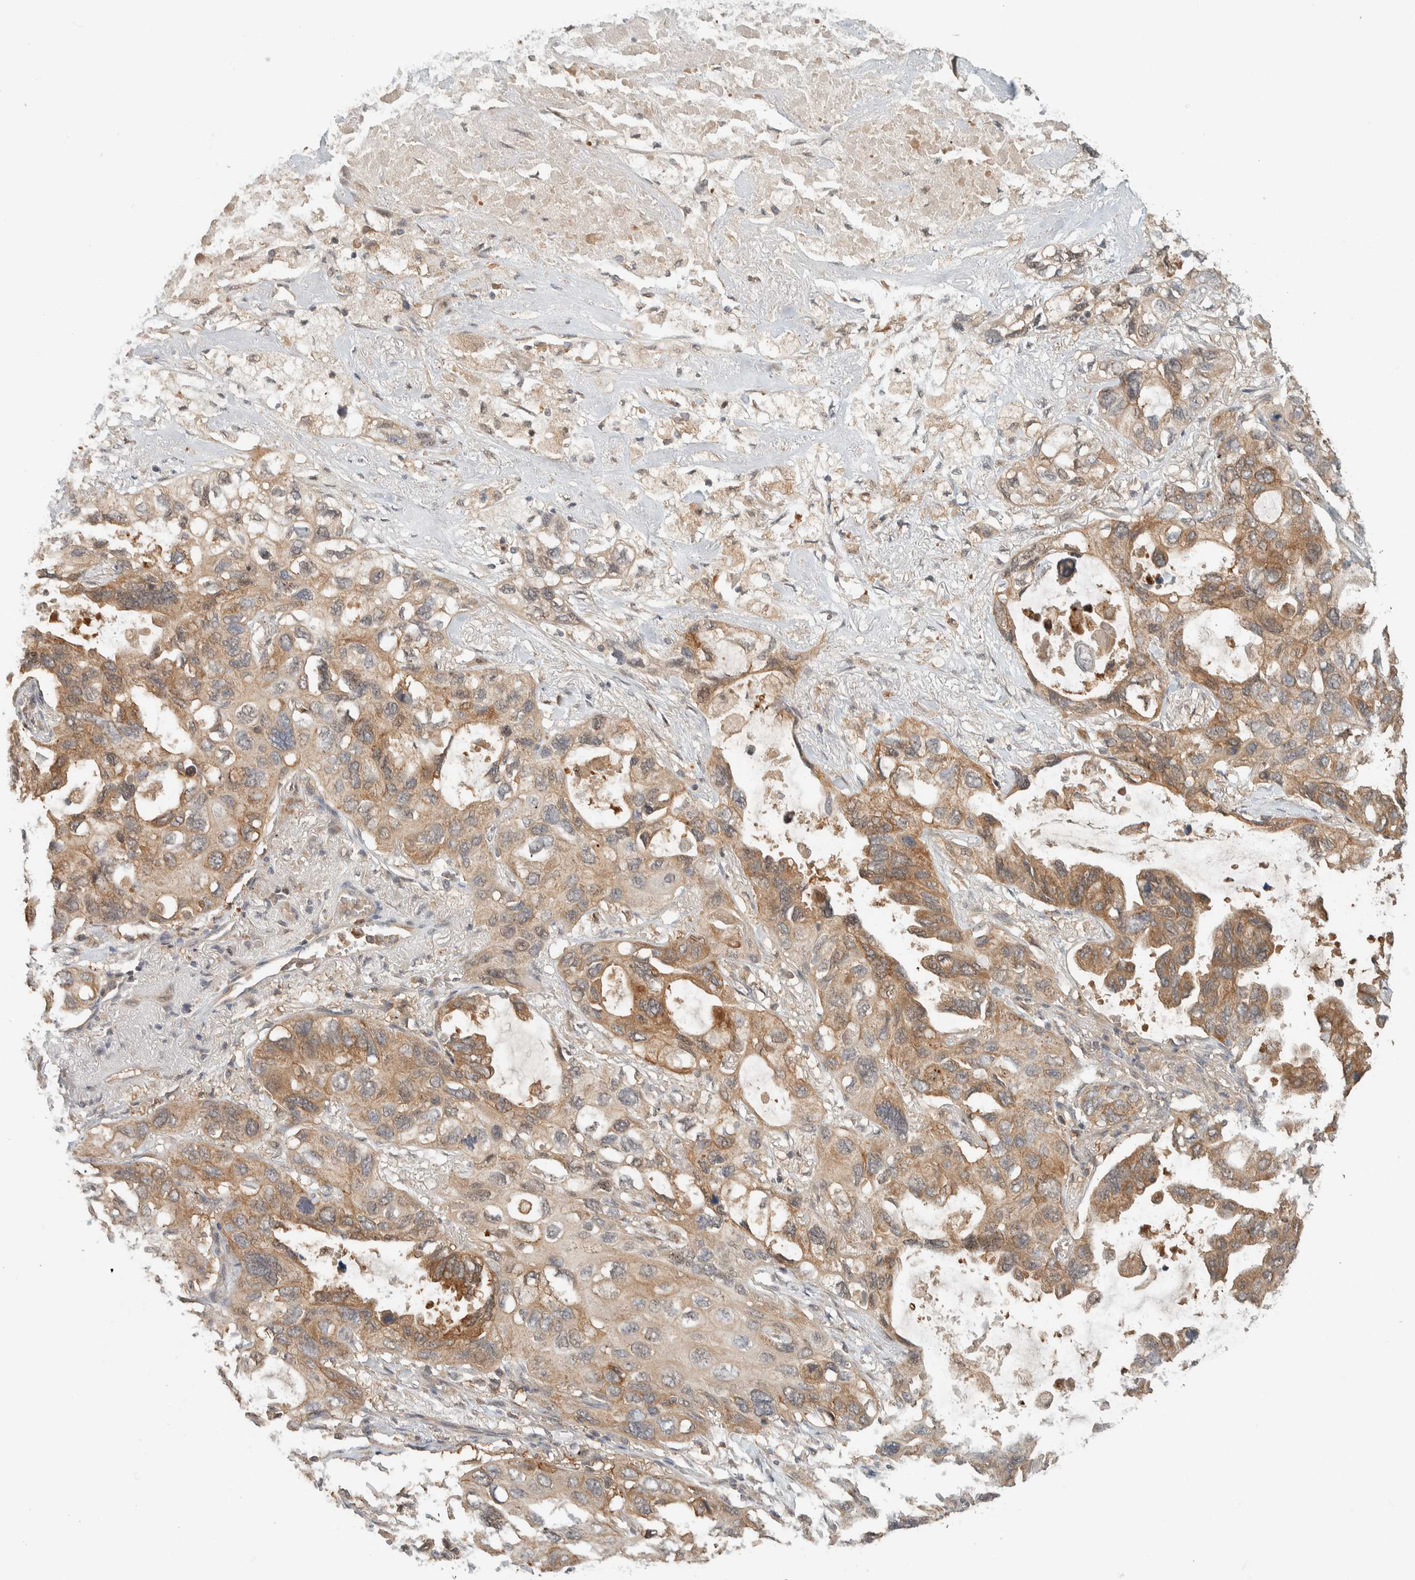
{"staining": {"intensity": "moderate", "quantity": ">75%", "location": "cytoplasmic/membranous"}, "tissue": "lung cancer", "cell_type": "Tumor cells", "image_type": "cancer", "snomed": [{"axis": "morphology", "description": "Squamous cell carcinoma, NOS"}, {"axis": "topography", "description": "Lung"}], "caption": "A brown stain shows moderate cytoplasmic/membranous expression of a protein in squamous cell carcinoma (lung) tumor cells.", "gene": "ZNF567", "patient": {"sex": "female", "age": 73}}